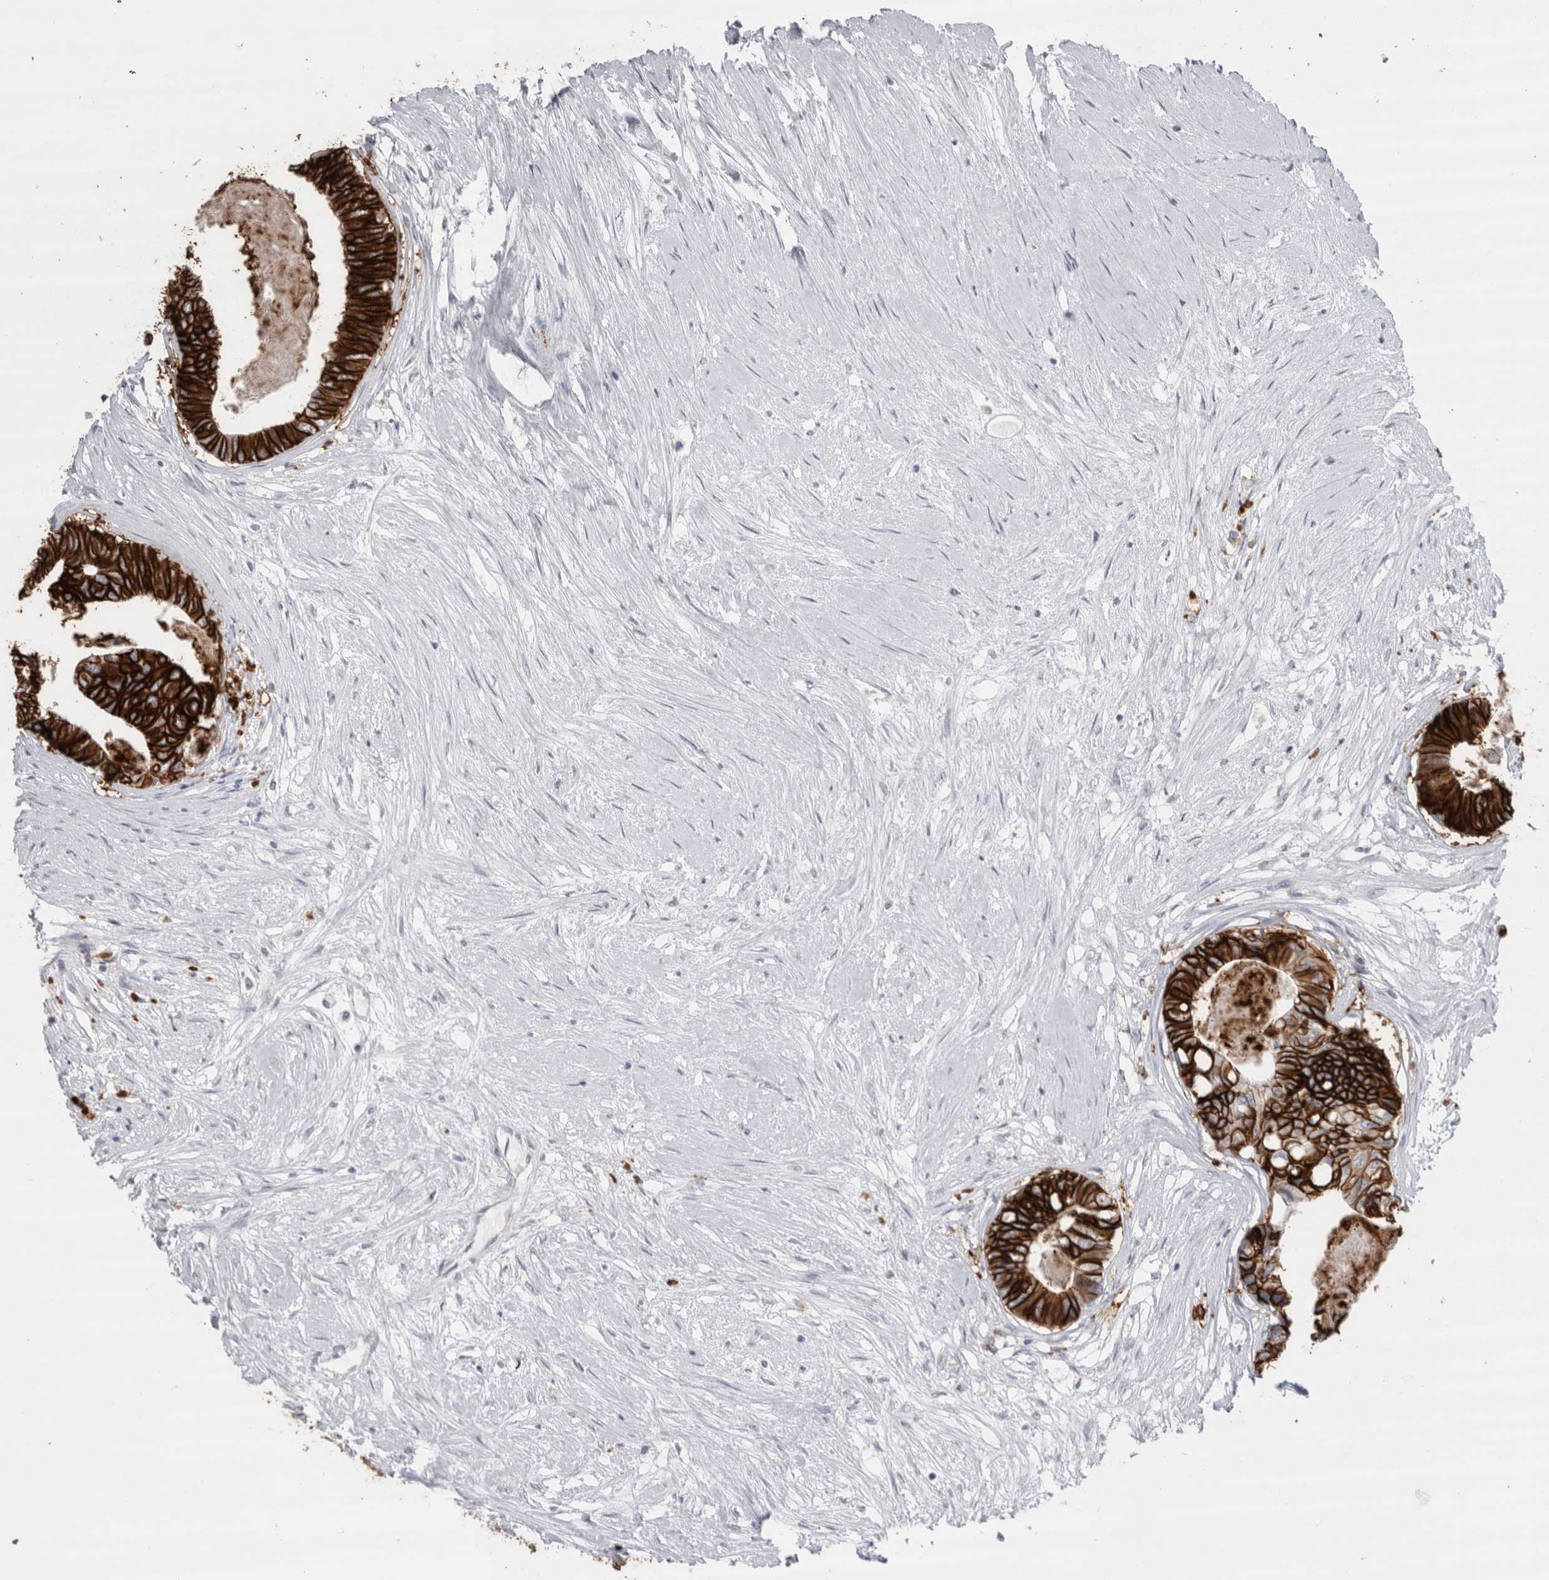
{"staining": {"intensity": "strong", "quantity": ">75%", "location": "cytoplasmic/membranous"}, "tissue": "colorectal cancer", "cell_type": "Tumor cells", "image_type": "cancer", "snomed": [{"axis": "morphology", "description": "Adenocarcinoma, NOS"}, {"axis": "topography", "description": "Rectum"}], "caption": "Brown immunohistochemical staining in human colorectal adenocarcinoma exhibits strong cytoplasmic/membranous positivity in about >75% of tumor cells.", "gene": "CDH17", "patient": {"sex": "male", "age": 63}}